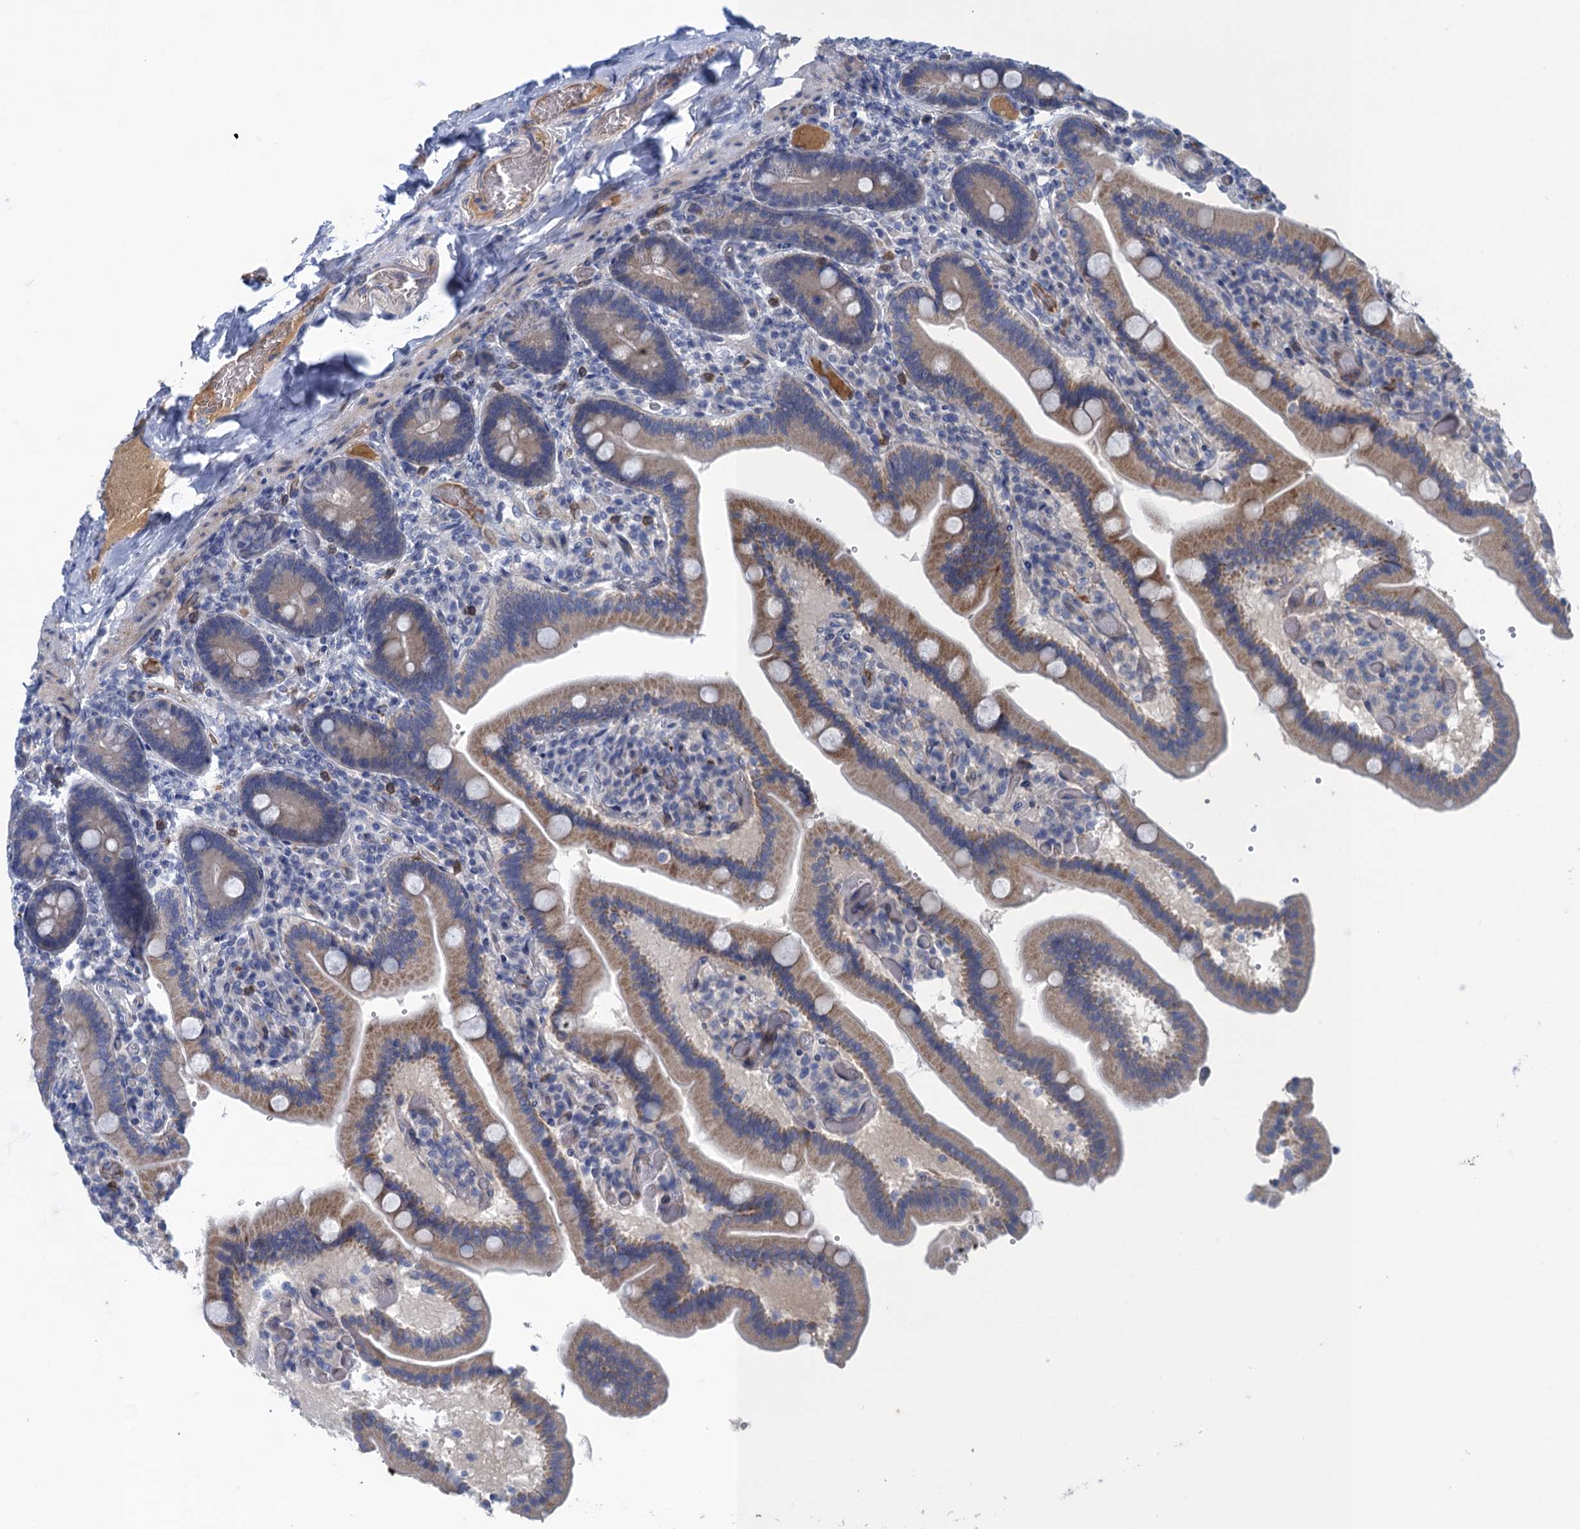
{"staining": {"intensity": "moderate", "quantity": "25%-75%", "location": "cytoplasmic/membranous"}, "tissue": "duodenum", "cell_type": "Glandular cells", "image_type": "normal", "snomed": [{"axis": "morphology", "description": "Normal tissue, NOS"}, {"axis": "topography", "description": "Duodenum"}], "caption": "A brown stain highlights moderate cytoplasmic/membranous staining of a protein in glandular cells of normal human duodenum. The protein is stained brown, and the nuclei are stained in blue (DAB (3,3'-diaminobenzidine) IHC with brightfield microscopy, high magnification).", "gene": "SCEL", "patient": {"sex": "female", "age": 62}}